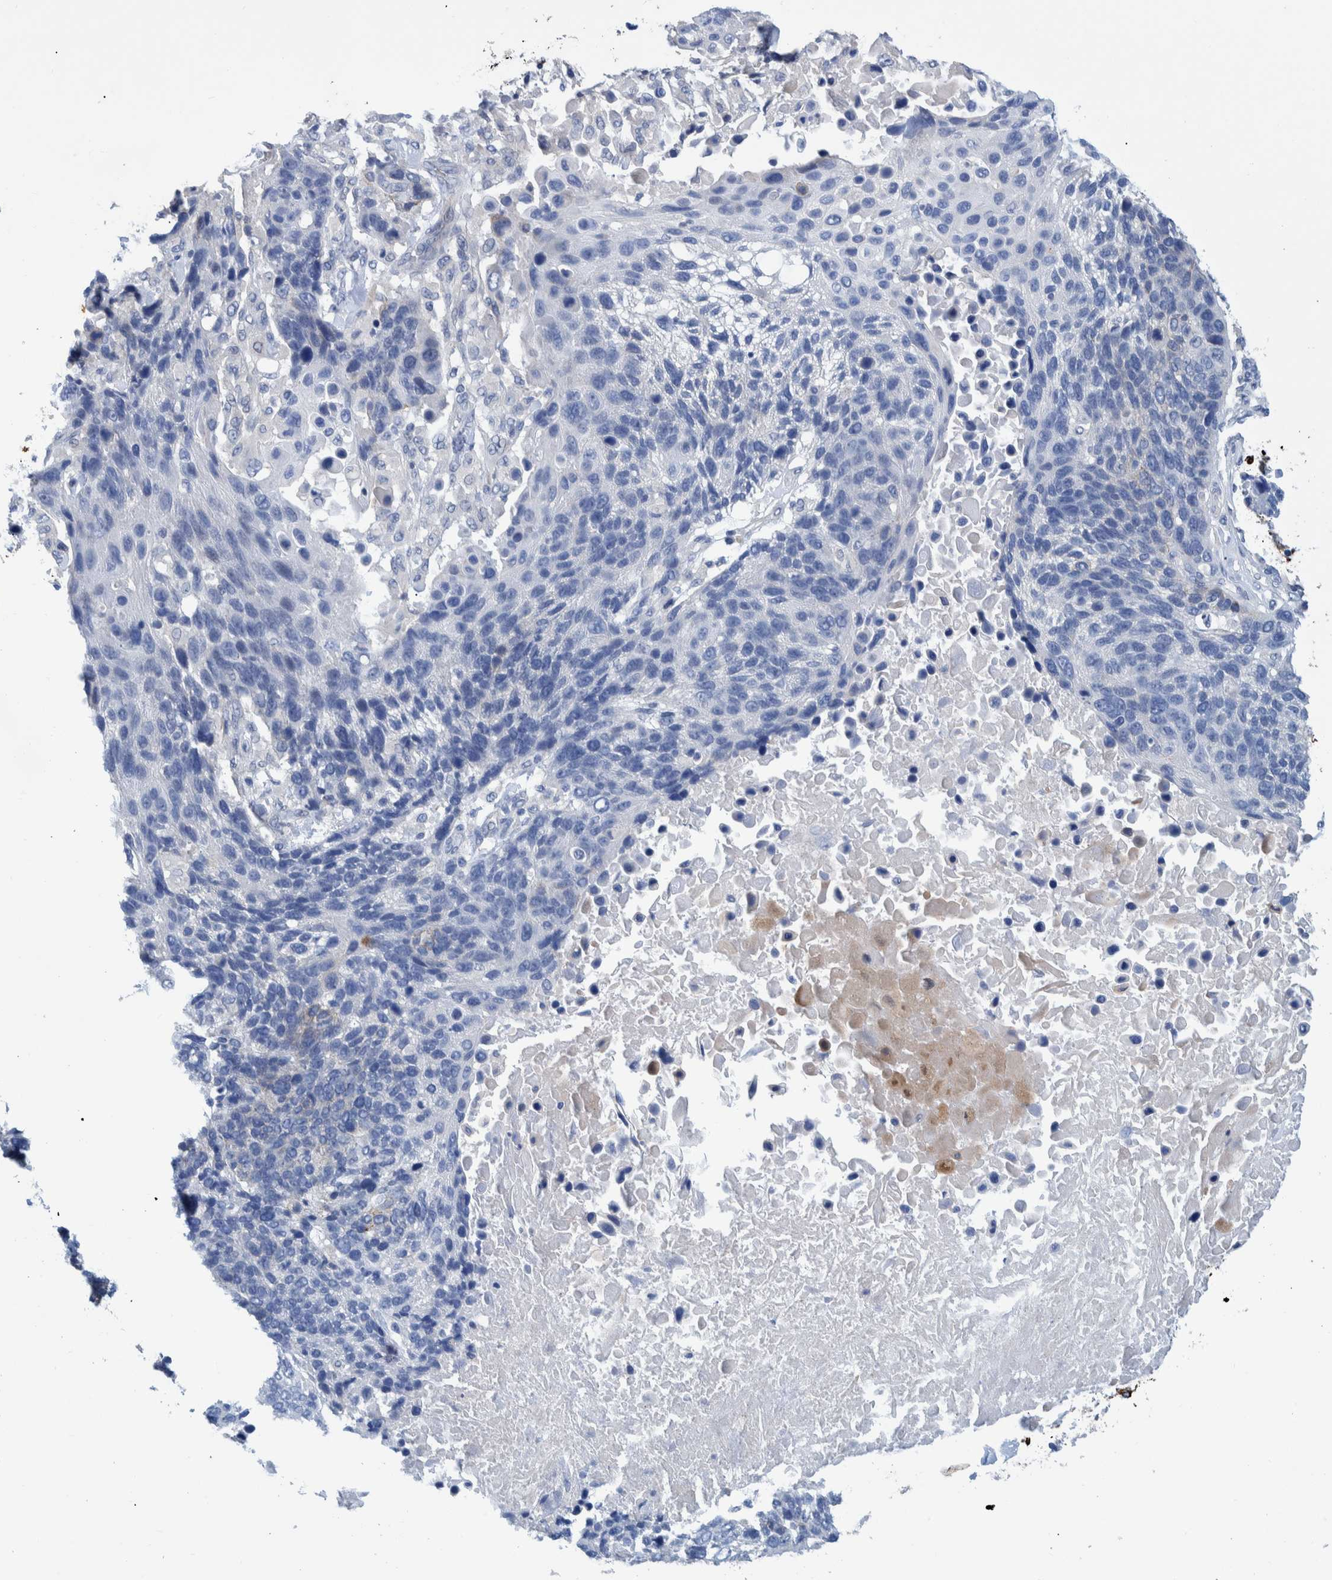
{"staining": {"intensity": "negative", "quantity": "none", "location": "none"}, "tissue": "lung cancer", "cell_type": "Tumor cells", "image_type": "cancer", "snomed": [{"axis": "morphology", "description": "Squamous cell carcinoma, NOS"}, {"axis": "topography", "description": "Lung"}], "caption": "This is an immunohistochemistry (IHC) image of lung cancer (squamous cell carcinoma). There is no staining in tumor cells.", "gene": "MKS1", "patient": {"sex": "male", "age": 65}}